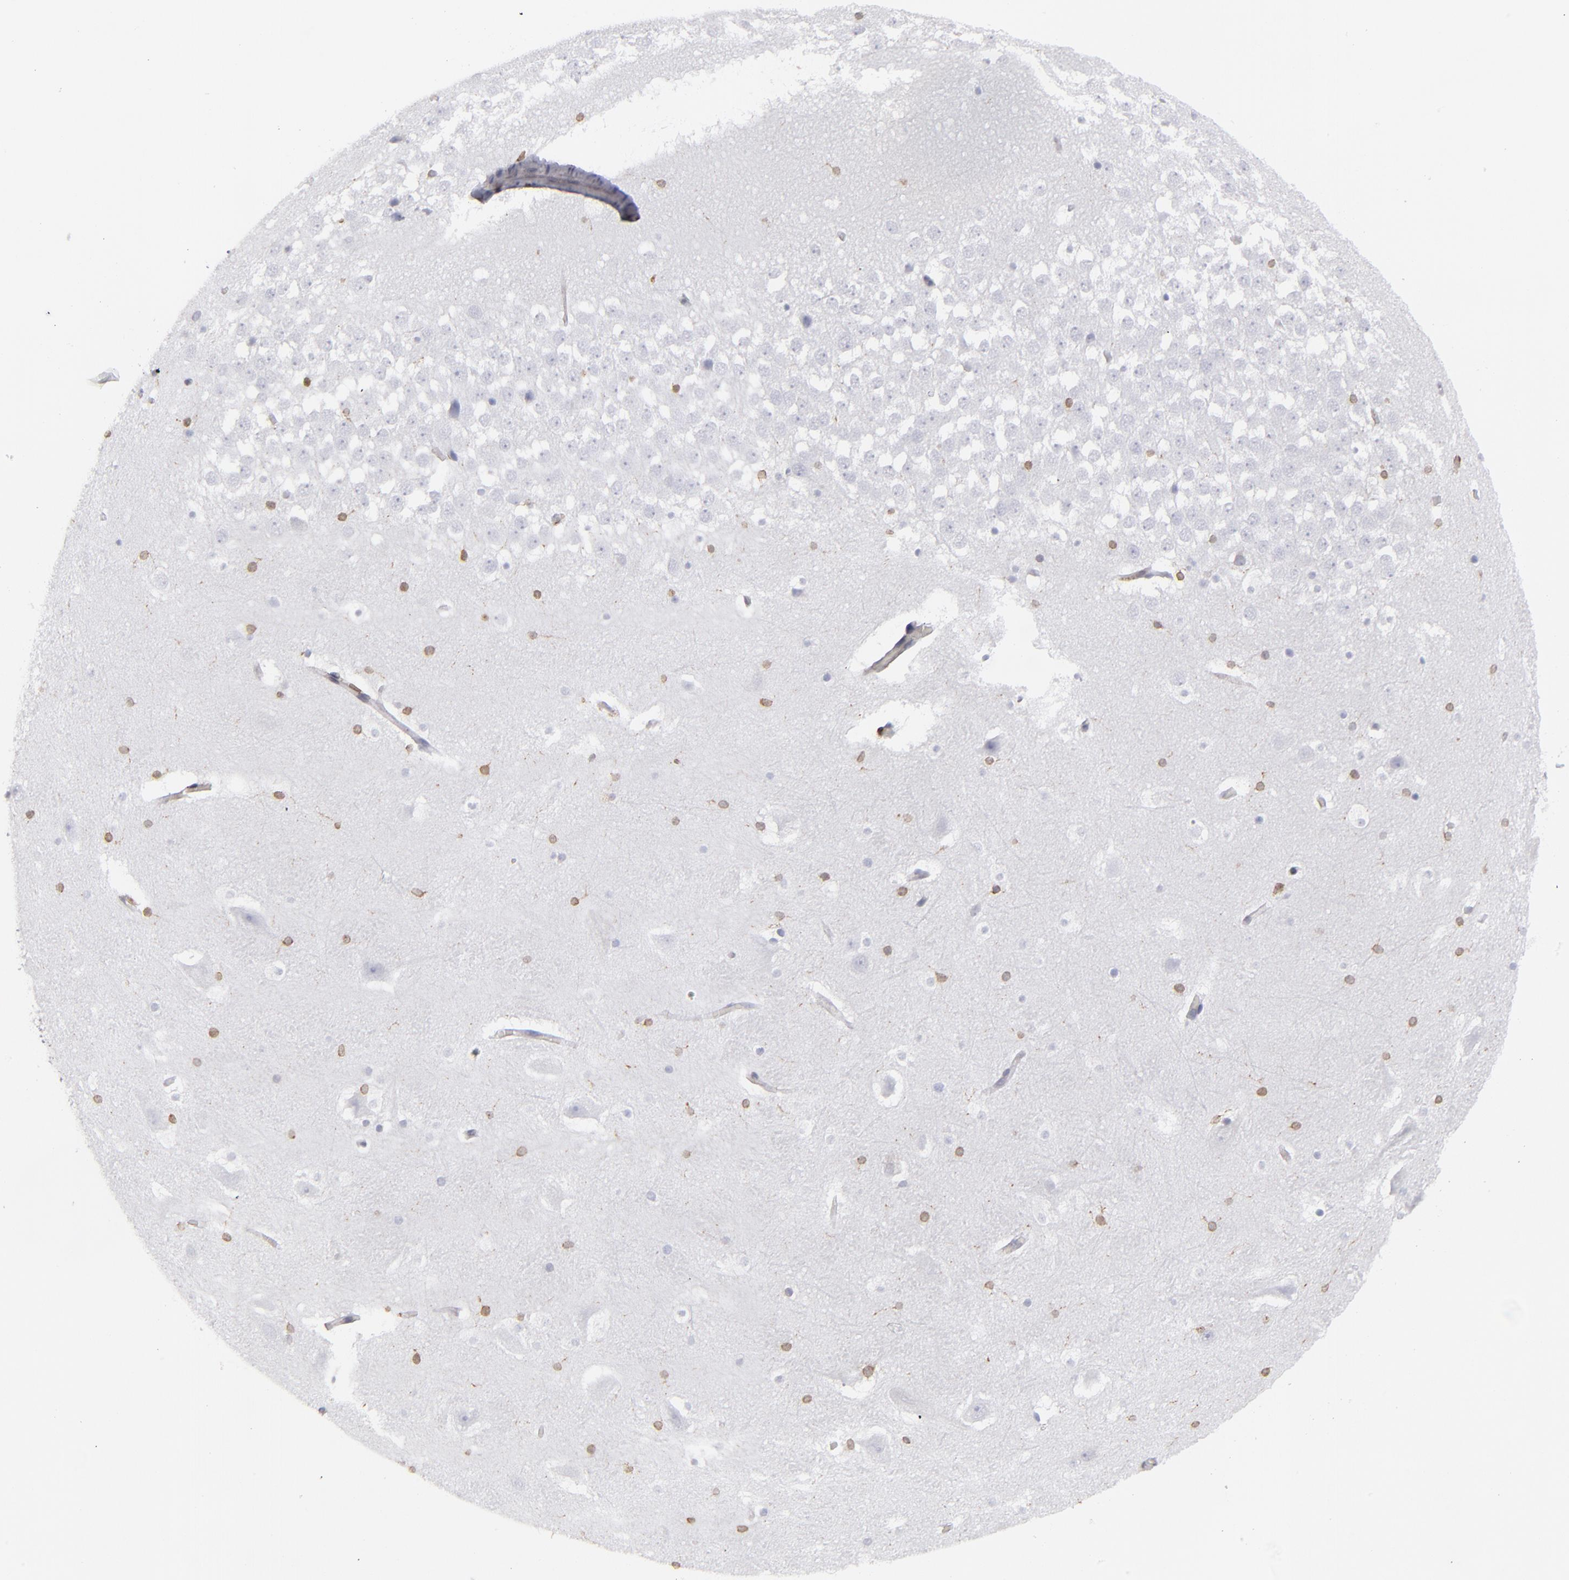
{"staining": {"intensity": "moderate", "quantity": "<25%", "location": "cytoplasmic/membranous"}, "tissue": "hippocampus", "cell_type": "Glial cells", "image_type": "normal", "snomed": [{"axis": "morphology", "description": "Normal tissue, NOS"}, {"axis": "topography", "description": "Hippocampus"}], "caption": "Glial cells show low levels of moderate cytoplasmic/membranous positivity in about <25% of cells in normal human hippocampus.", "gene": "TMX1", "patient": {"sex": "male", "age": 45}}